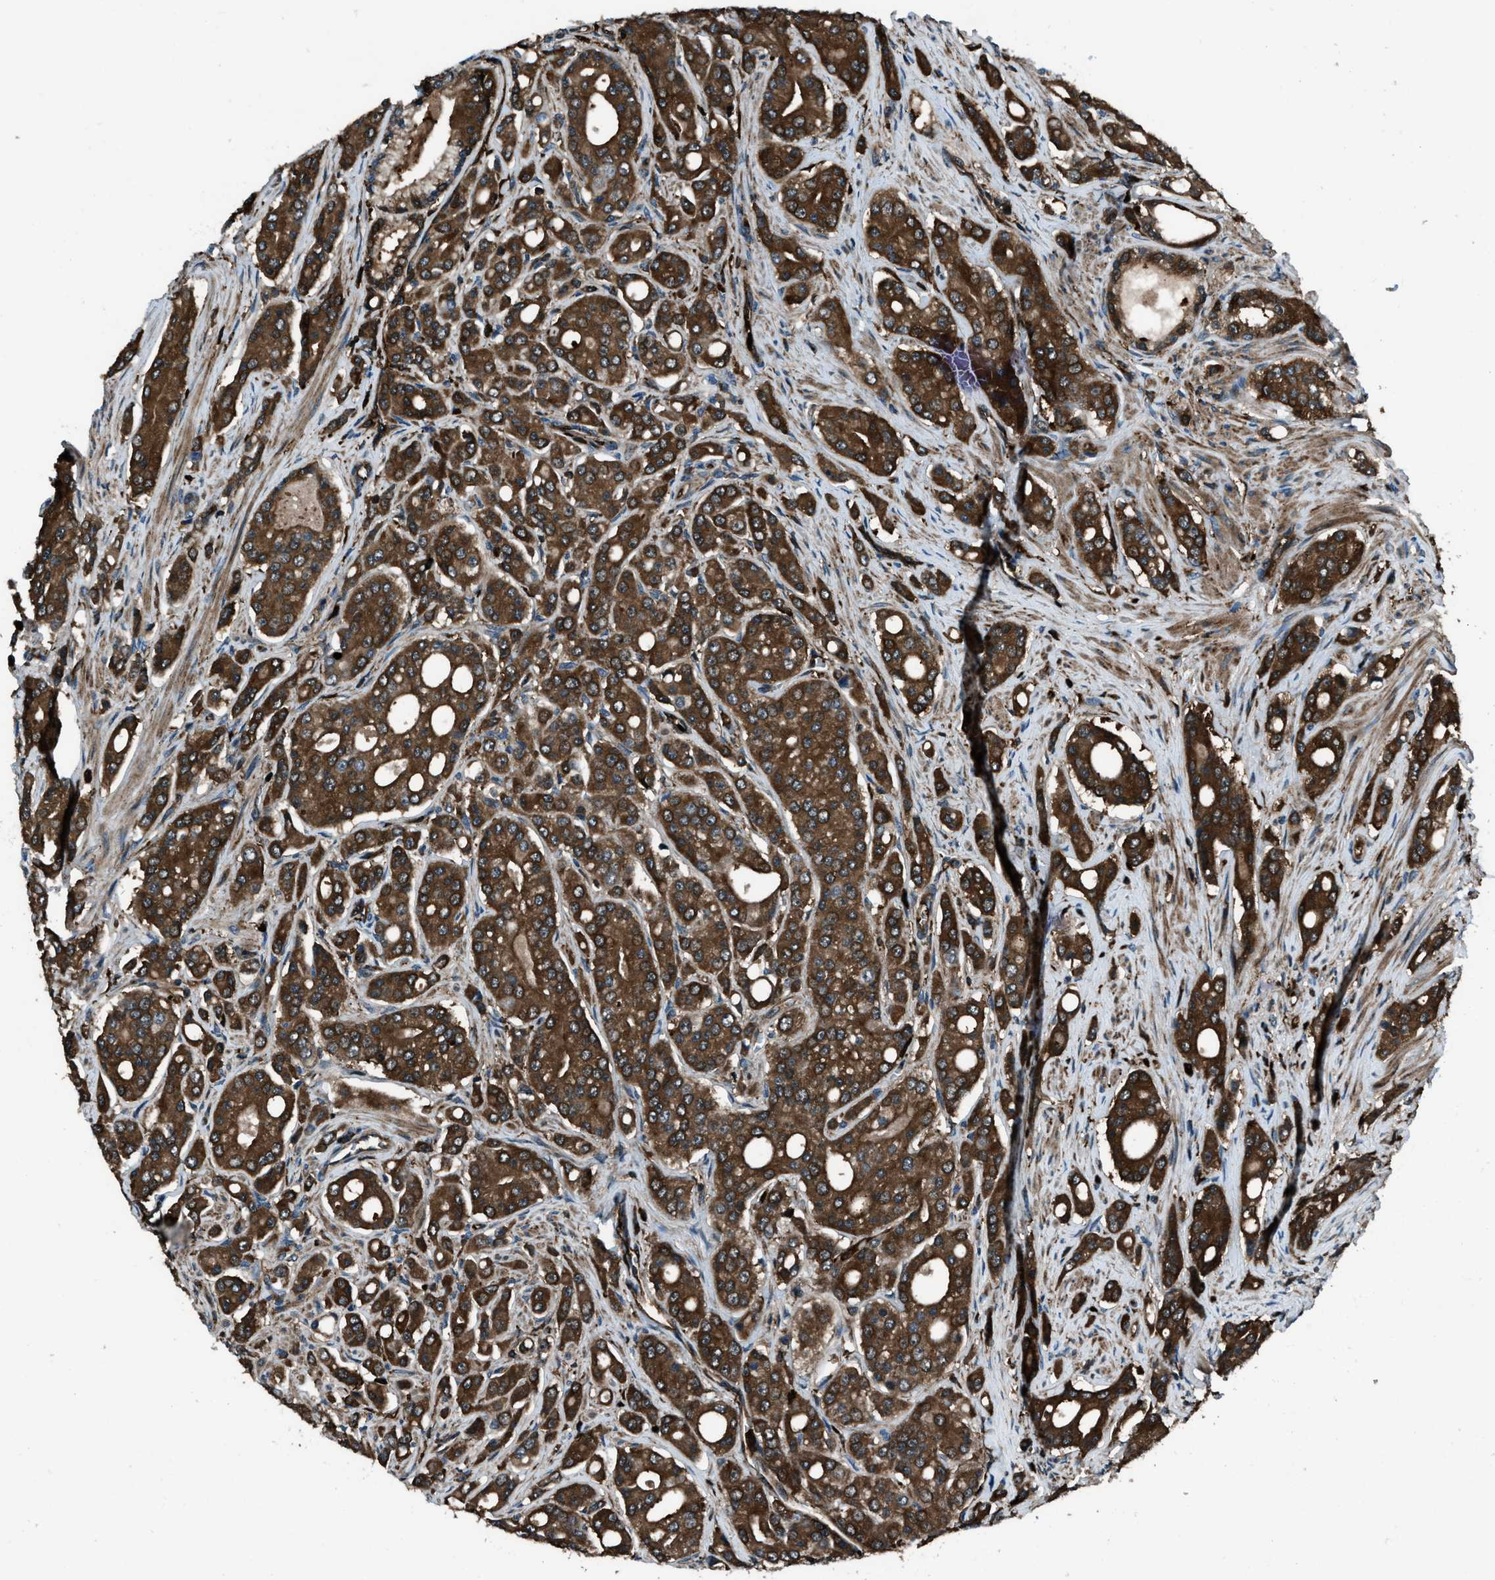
{"staining": {"intensity": "strong", "quantity": ">75%", "location": "cytoplasmic/membranous"}, "tissue": "prostate cancer", "cell_type": "Tumor cells", "image_type": "cancer", "snomed": [{"axis": "morphology", "description": "Adenocarcinoma, High grade"}, {"axis": "topography", "description": "Prostate"}], "caption": "High-magnification brightfield microscopy of prostate high-grade adenocarcinoma stained with DAB (brown) and counterstained with hematoxylin (blue). tumor cells exhibit strong cytoplasmic/membranous positivity is identified in about>75% of cells. (DAB (3,3'-diaminobenzidine) IHC with brightfield microscopy, high magnification).", "gene": "SNX30", "patient": {"sex": "male", "age": 71}}